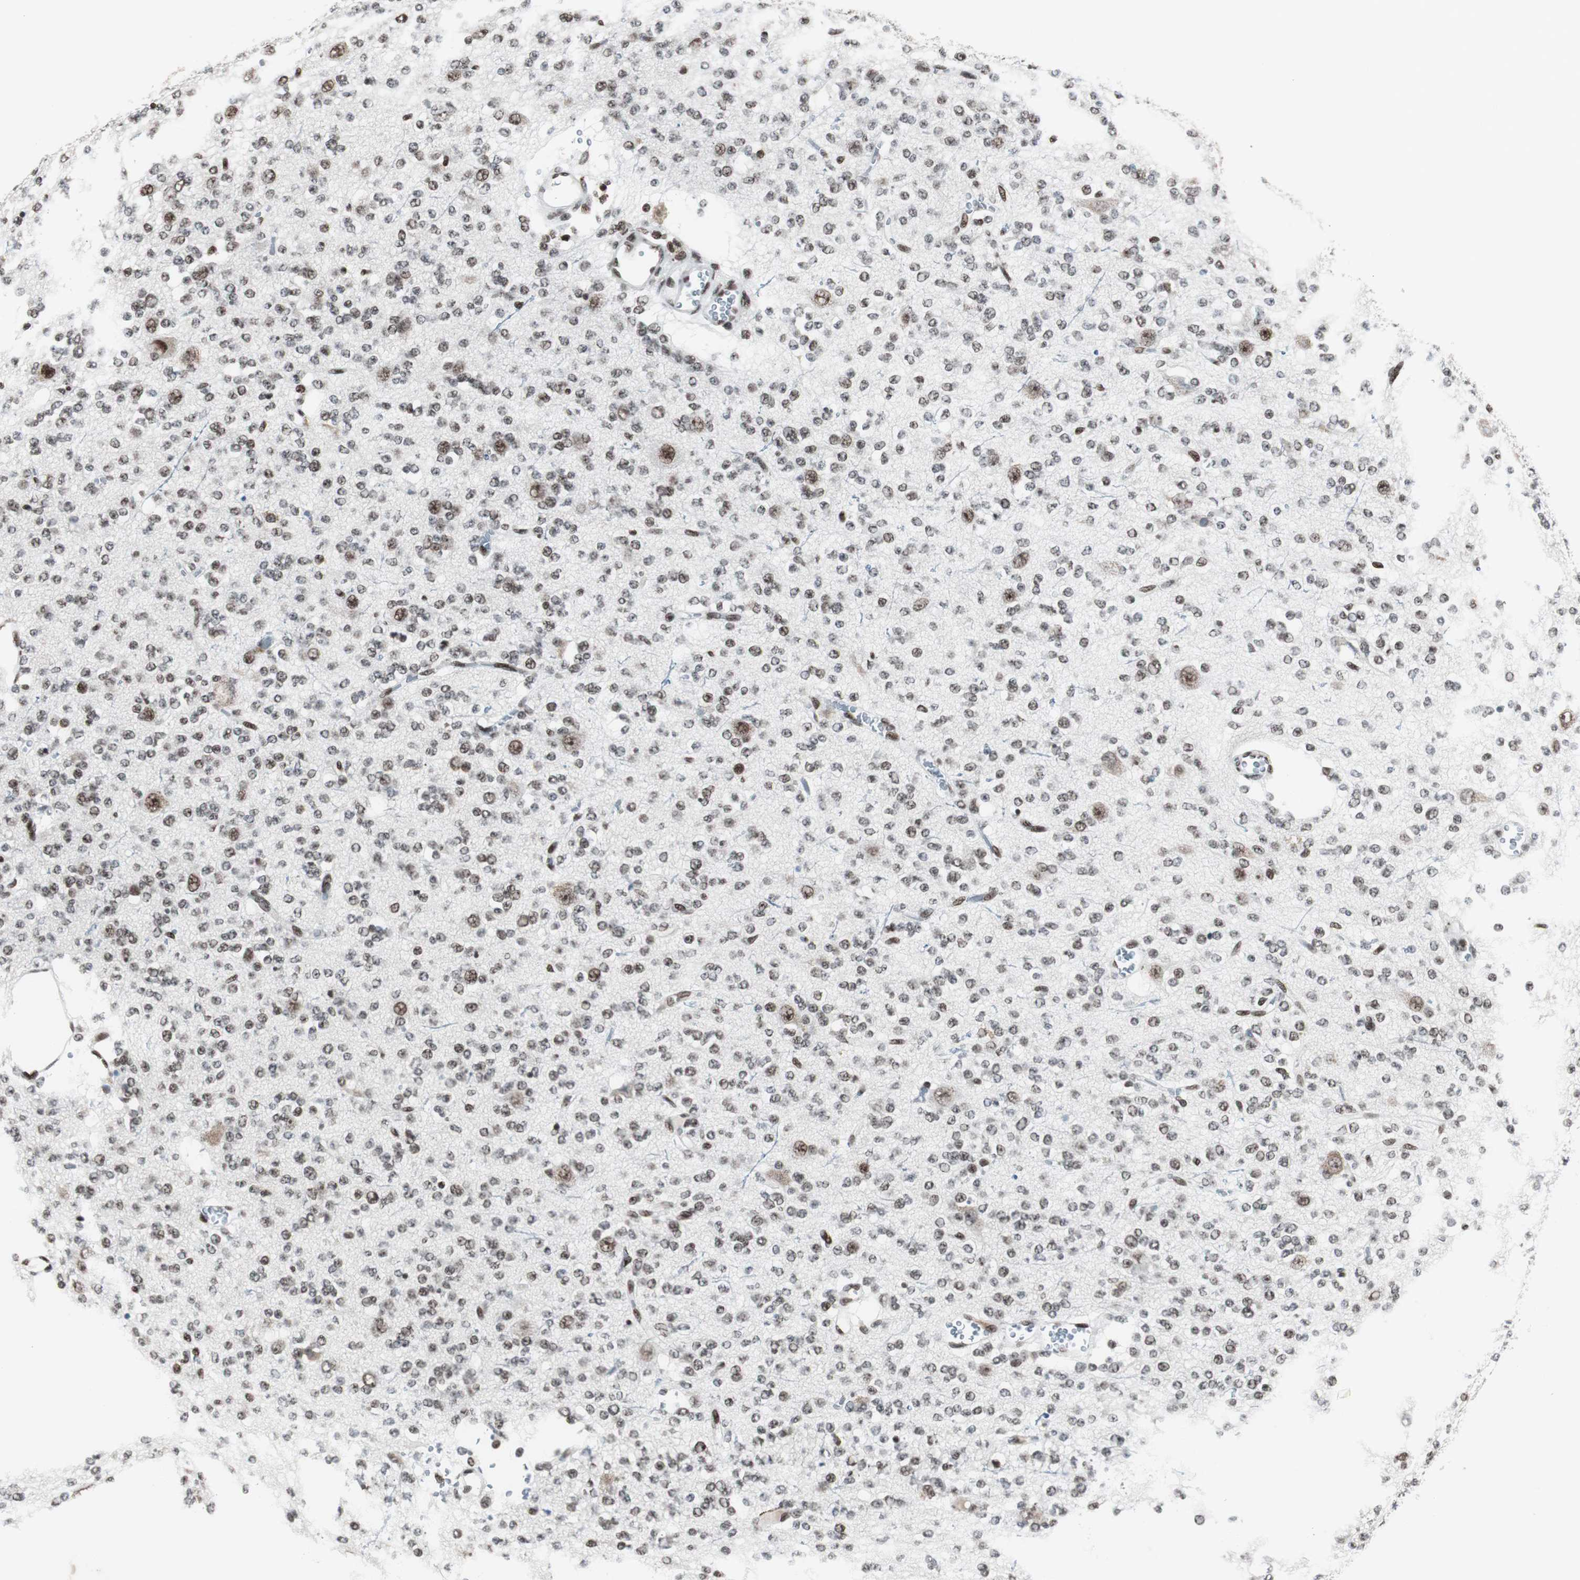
{"staining": {"intensity": "moderate", "quantity": ">75%", "location": "nuclear"}, "tissue": "glioma", "cell_type": "Tumor cells", "image_type": "cancer", "snomed": [{"axis": "morphology", "description": "Glioma, malignant, Low grade"}, {"axis": "topography", "description": "Brain"}], "caption": "This photomicrograph exhibits immunohistochemistry staining of malignant glioma (low-grade), with medium moderate nuclear expression in approximately >75% of tumor cells.", "gene": "XRCC1", "patient": {"sex": "male", "age": 38}}